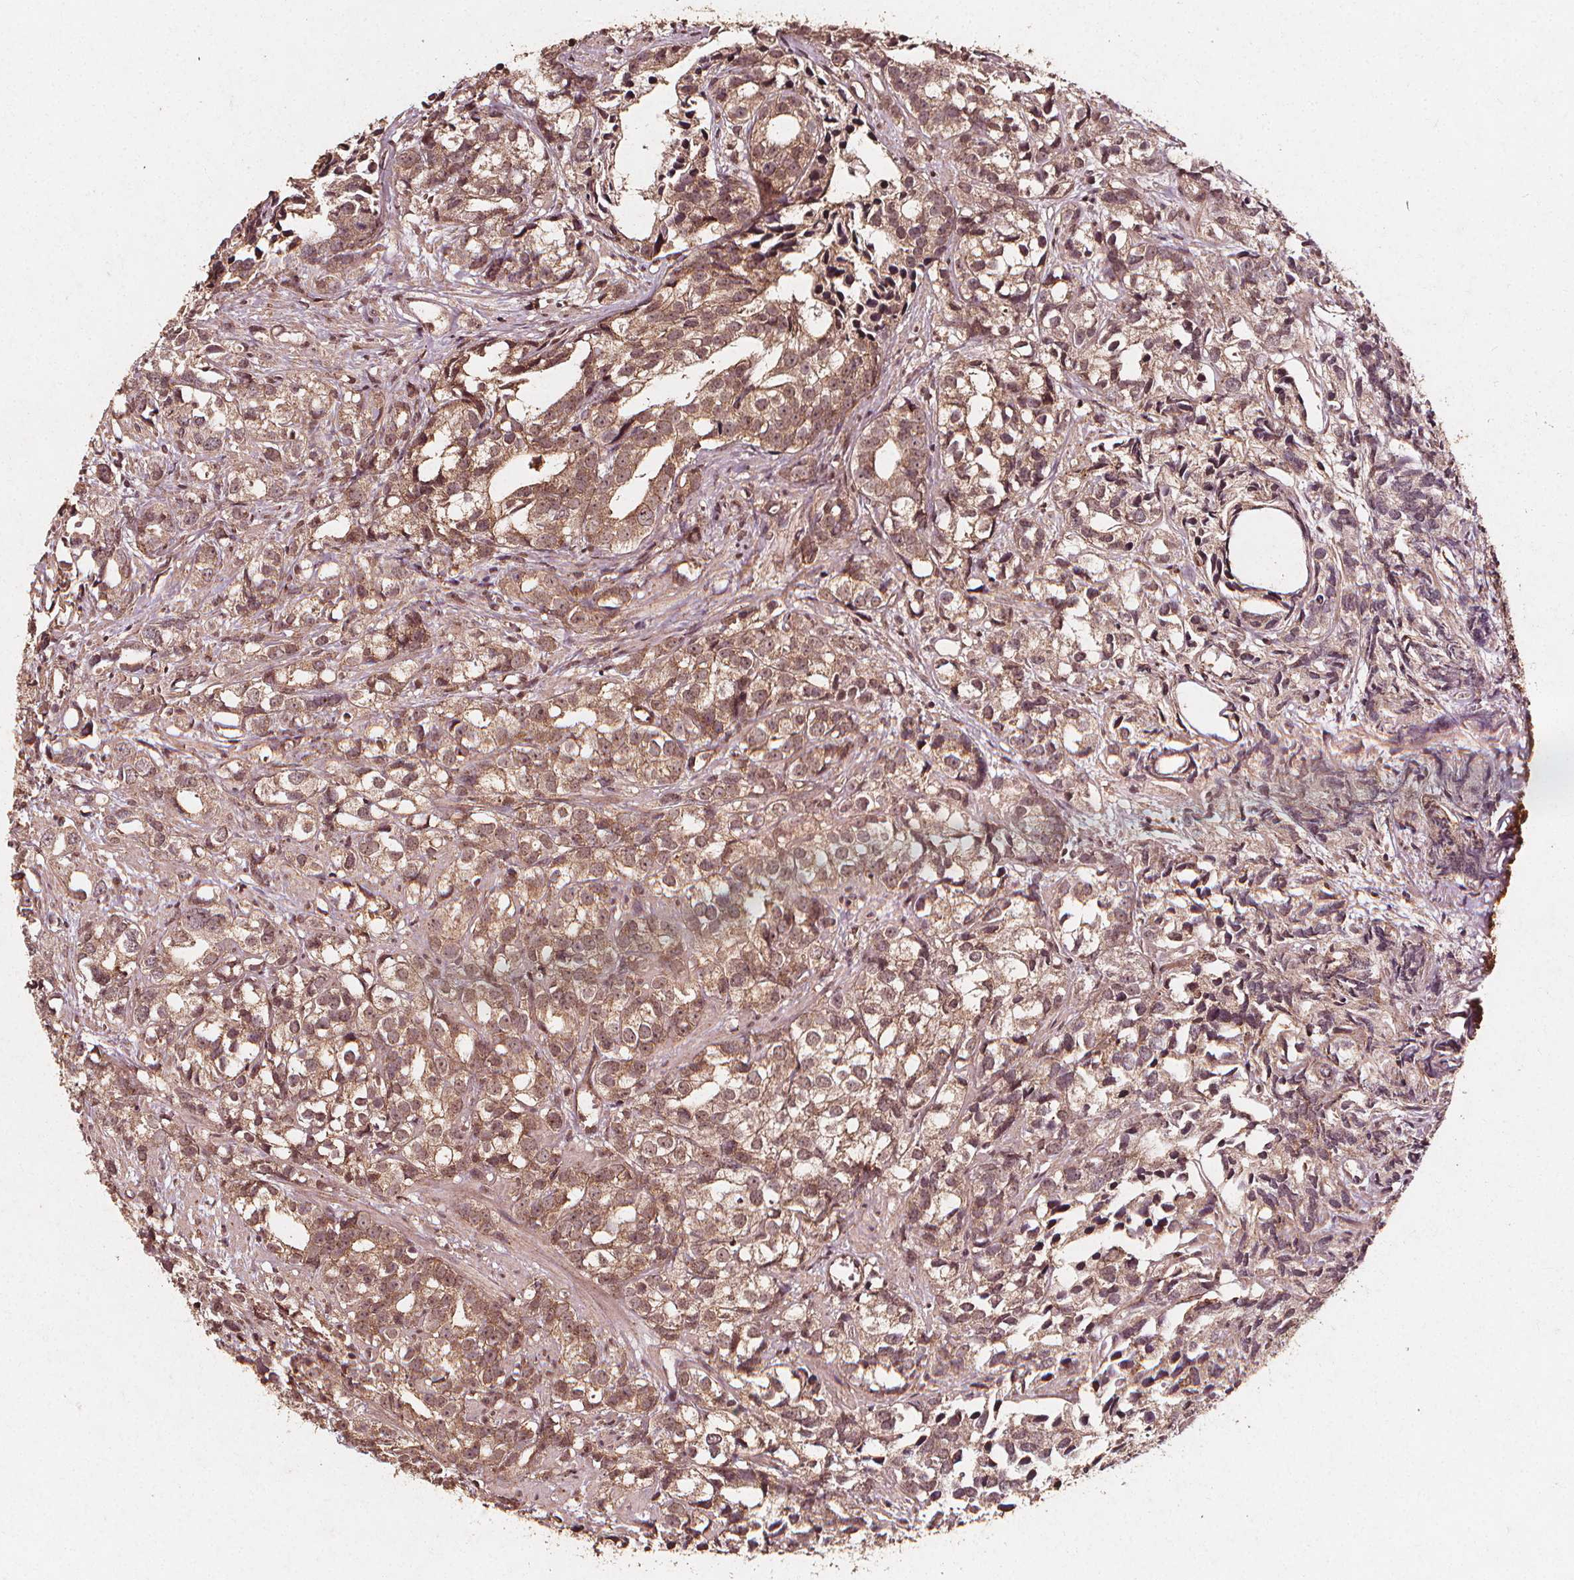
{"staining": {"intensity": "moderate", "quantity": ">75%", "location": "cytoplasmic/membranous,nuclear"}, "tissue": "prostate cancer", "cell_type": "Tumor cells", "image_type": "cancer", "snomed": [{"axis": "morphology", "description": "Adenocarcinoma, High grade"}, {"axis": "topography", "description": "Prostate"}], "caption": "IHC histopathology image of high-grade adenocarcinoma (prostate) stained for a protein (brown), which exhibits medium levels of moderate cytoplasmic/membranous and nuclear expression in approximately >75% of tumor cells.", "gene": "ABCA1", "patient": {"sex": "male", "age": 79}}